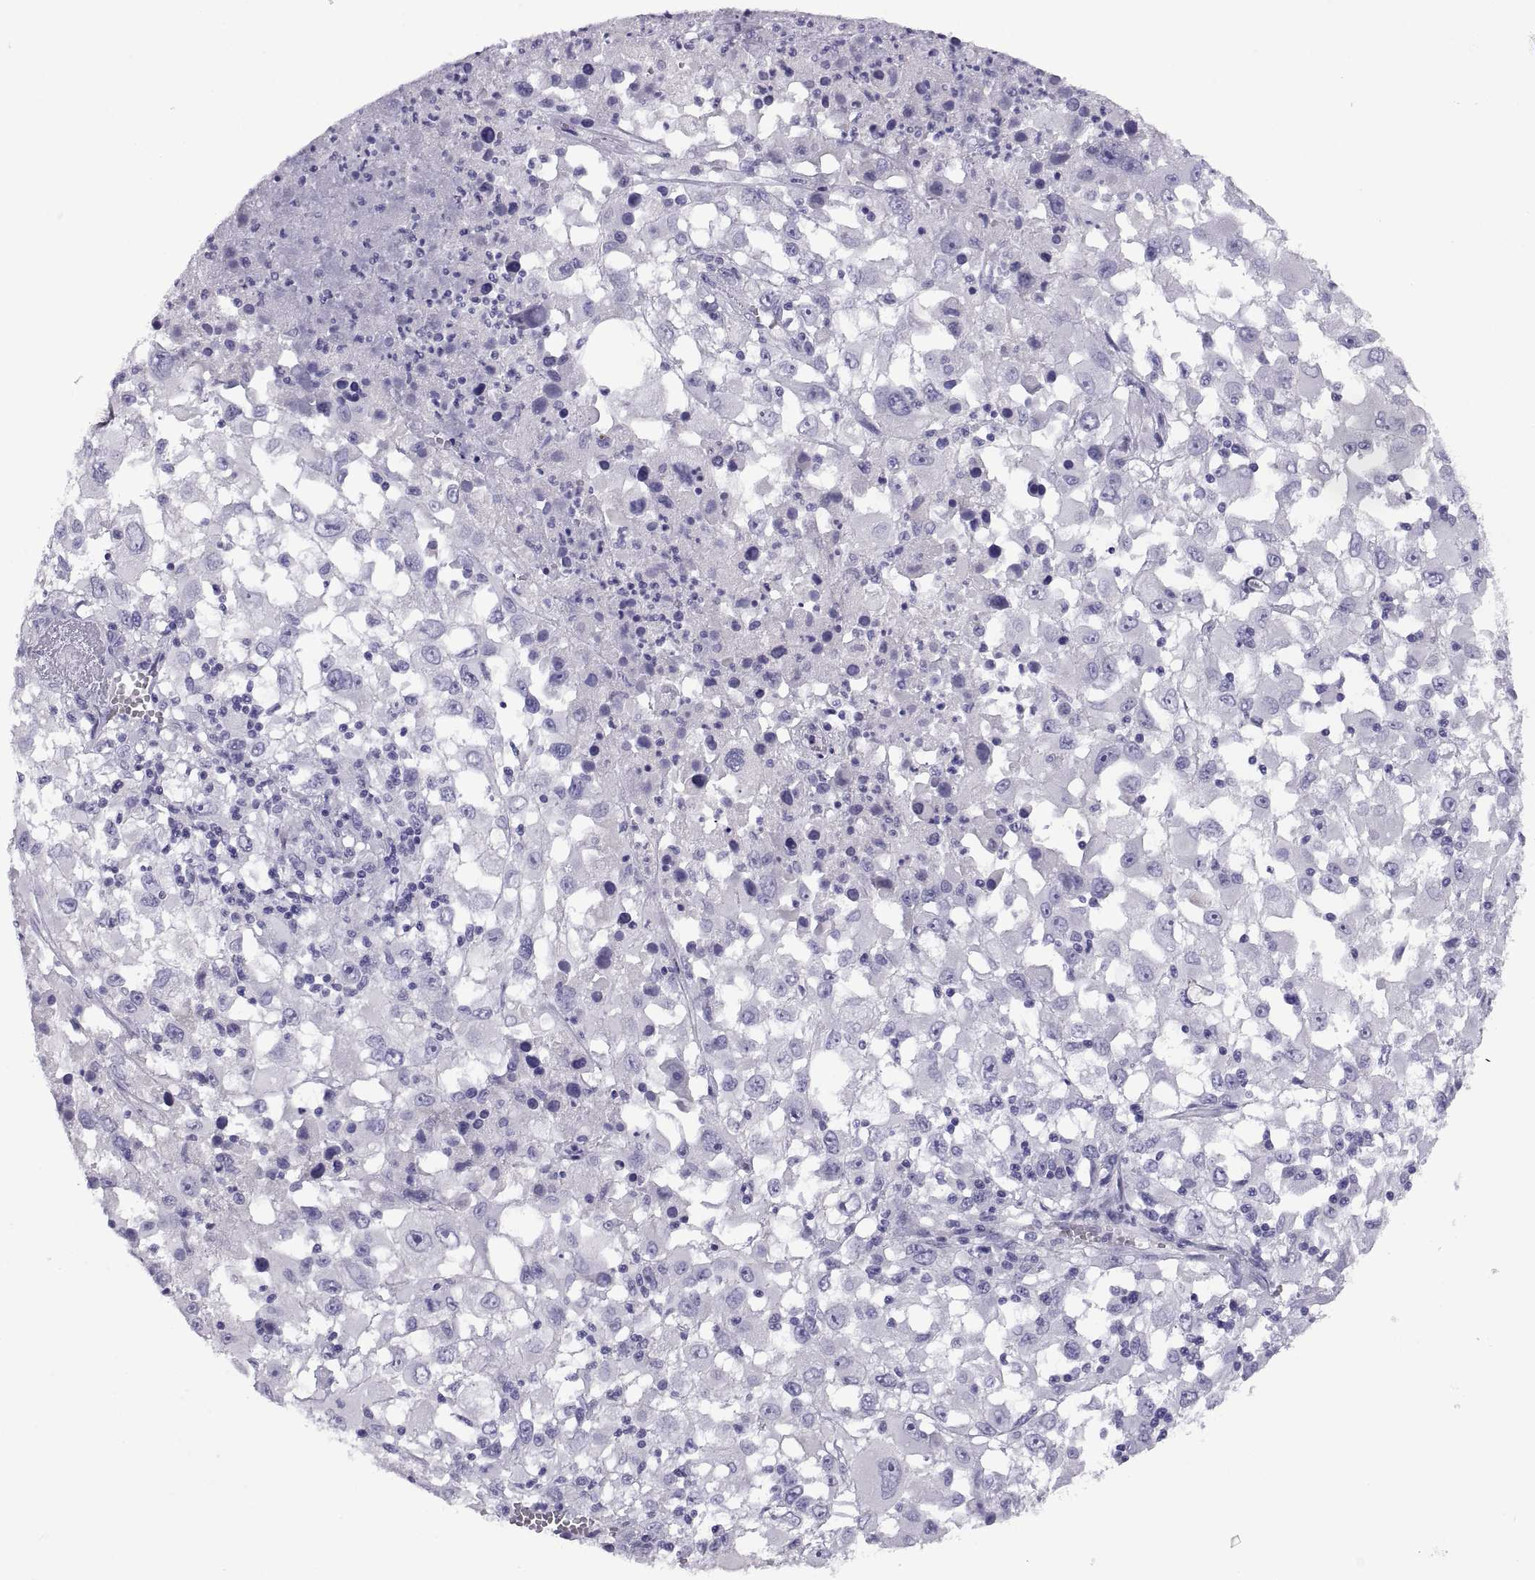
{"staining": {"intensity": "negative", "quantity": "none", "location": "none"}, "tissue": "melanoma", "cell_type": "Tumor cells", "image_type": "cancer", "snomed": [{"axis": "morphology", "description": "Malignant melanoma, Metastatic site"}, {"axis": "topography", "description": "Soft tissue"}], "caption": "DAB immunohistochemical staining of human malignant melanoma (metastatic site) exhibits no significant expression in tumor cells. (DAB IHC, high magnification).", "gene": "RGS20", "patient": {"sex": "male", "age": 50}}